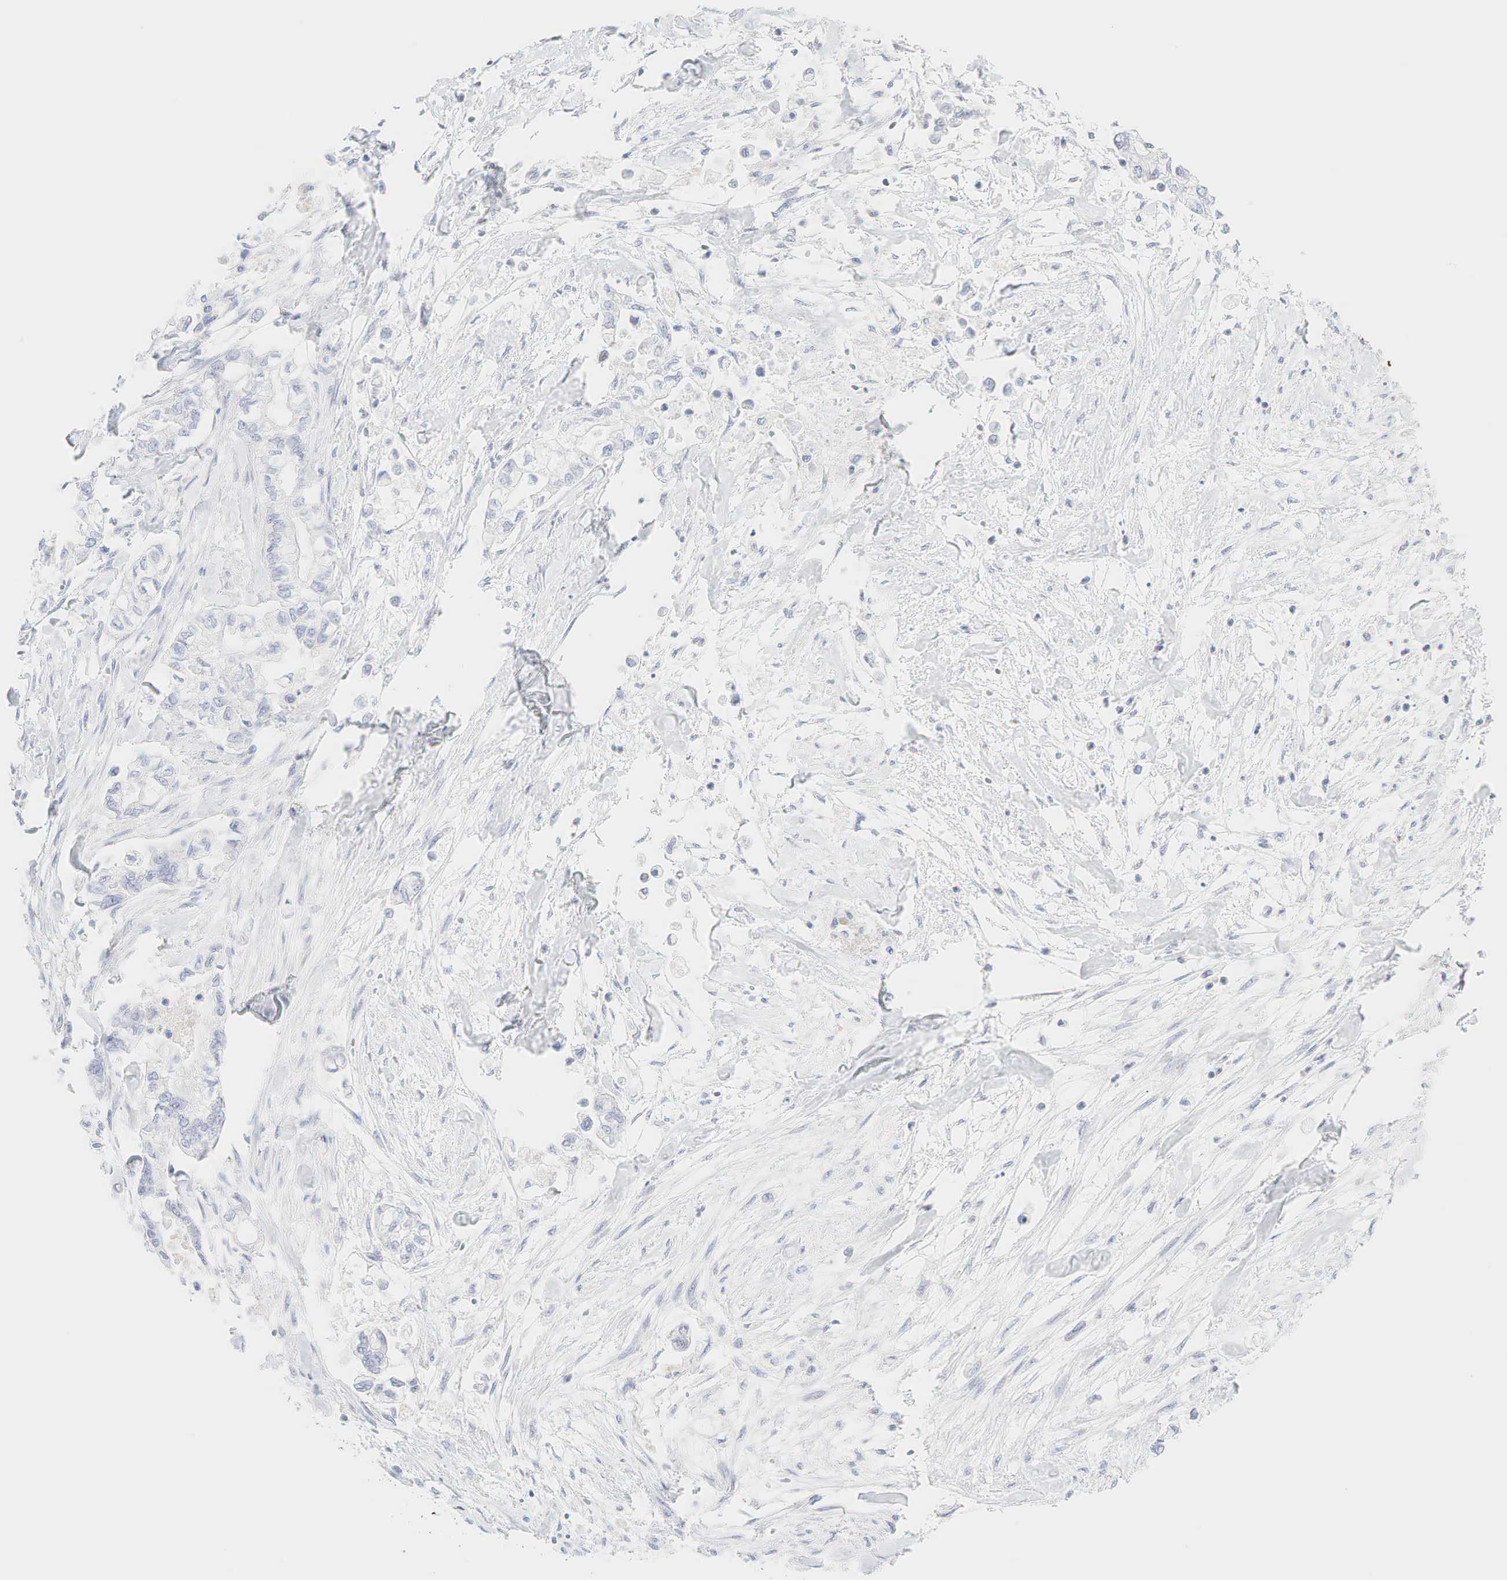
{"staining": {"intensity": "negative", "quantity": "none", "location": "none"}, "tissue": "pancreatic cancer", "cell_type": "Tumor cells", "image_type": "cancer", "snomed": [{"axis": "morphology", "description": "Adenocarcinoma, NOS"}, {"axis": "topography", "description": "Pancreas"}], "caption": "The immunohistochemistry (IHC) histopathology image has no significant positivity in tumor cells of pancreatic cancer tissue.", "gene": "CD8A", "patient": {"sex": "male", "age": 79}}